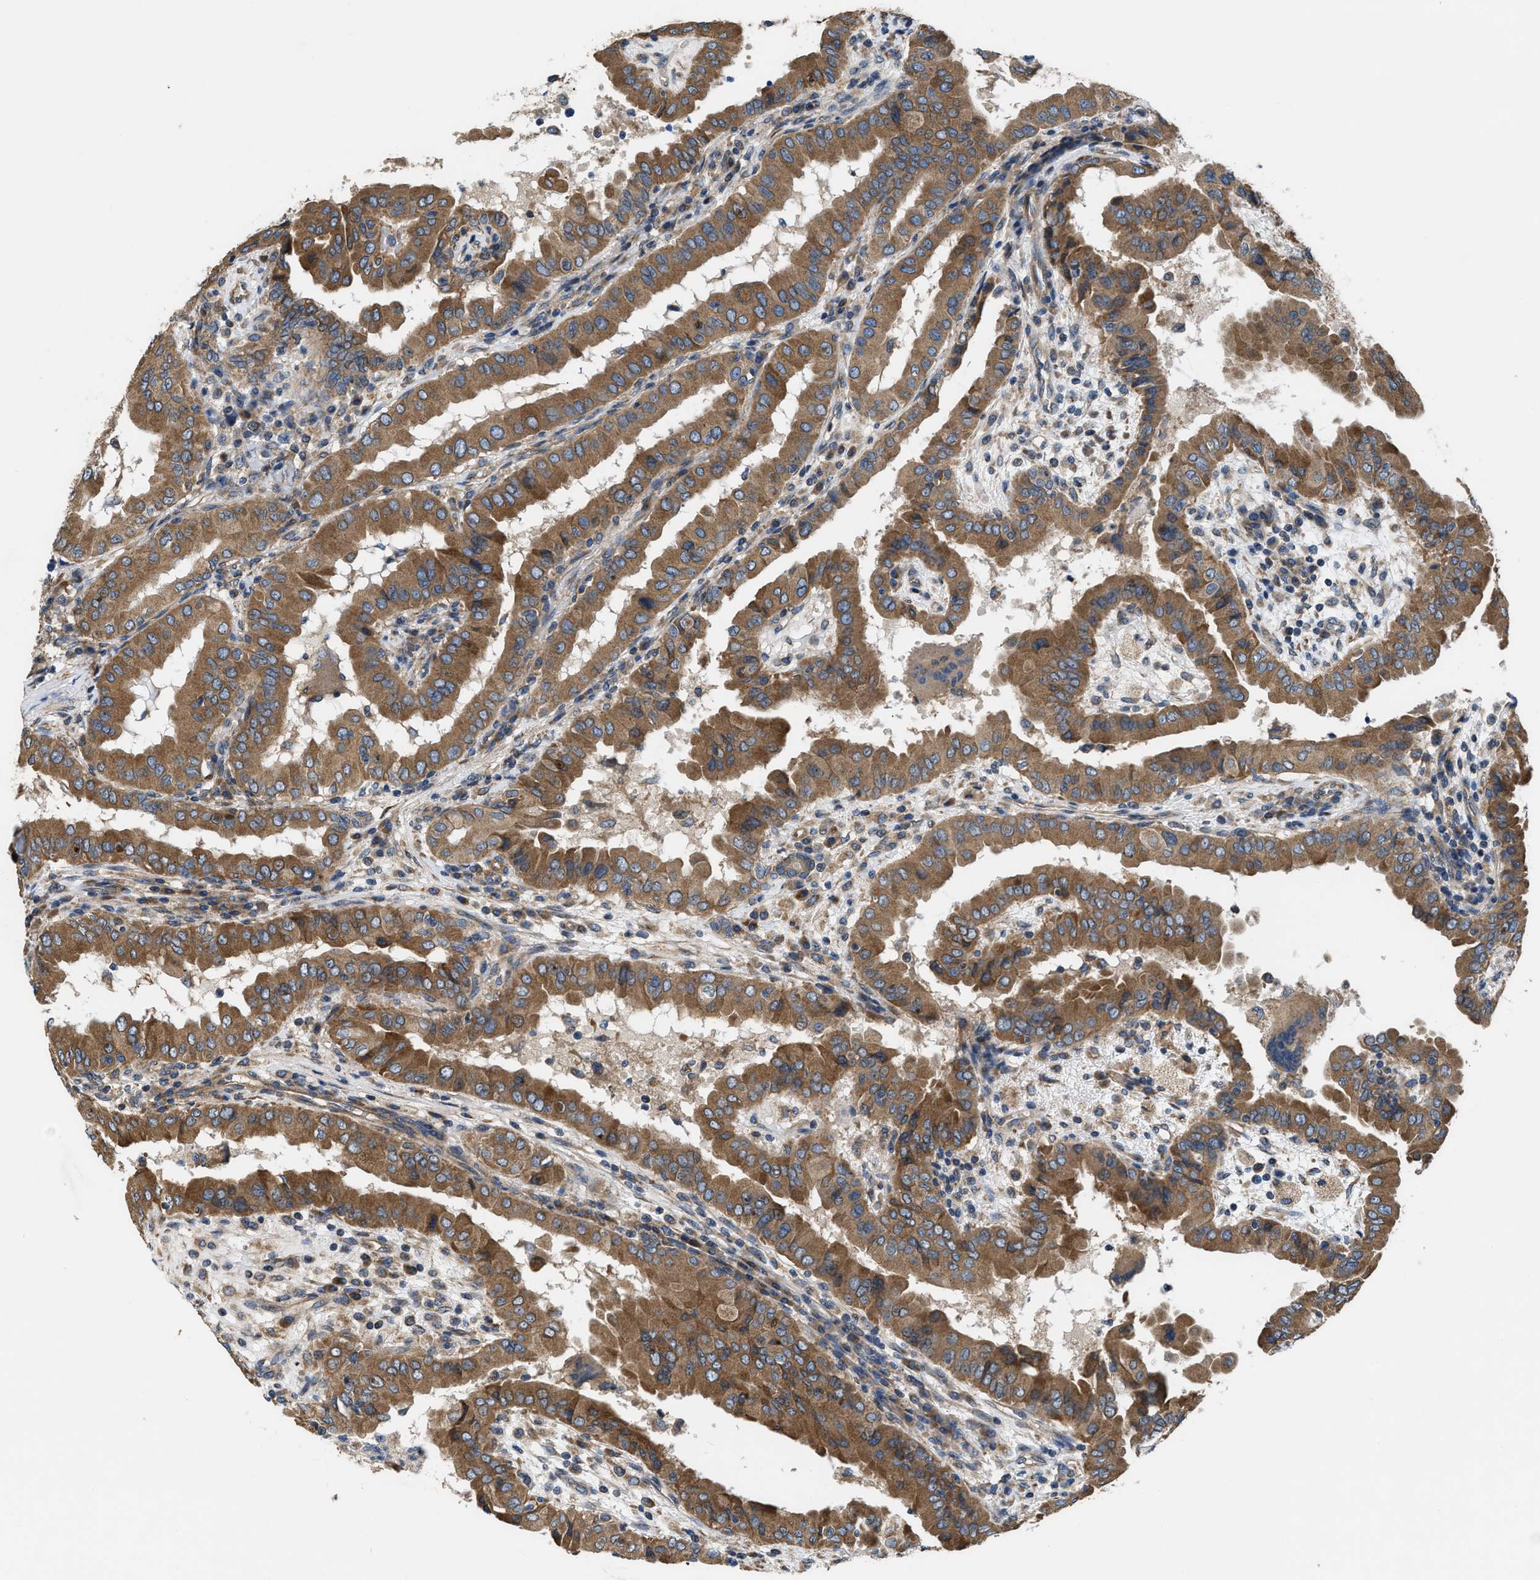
{"staining": {"intensity": "moderate", "quantity": ">75%", "location": "cytoplasmic/membranous"}, "tissue": "thyroid cancer", "cell_type": "Tumor cells", "image_type": "cancer", "snomed": [{"axis": "morphology", "description": "Papillary adenocarcinoma, NOS"}, {"axis": "topography", "description": "Thyroid gland"}], "caption": "Approximately >75% of tumor cells in human thyroid papillary adenocarcinoma display moderate cytoplasmic/membranous protein expression as visualized by brown immunohistochemical staining.", "gene": "CEP128", "patient": {"sex": "male", "age": 33}}